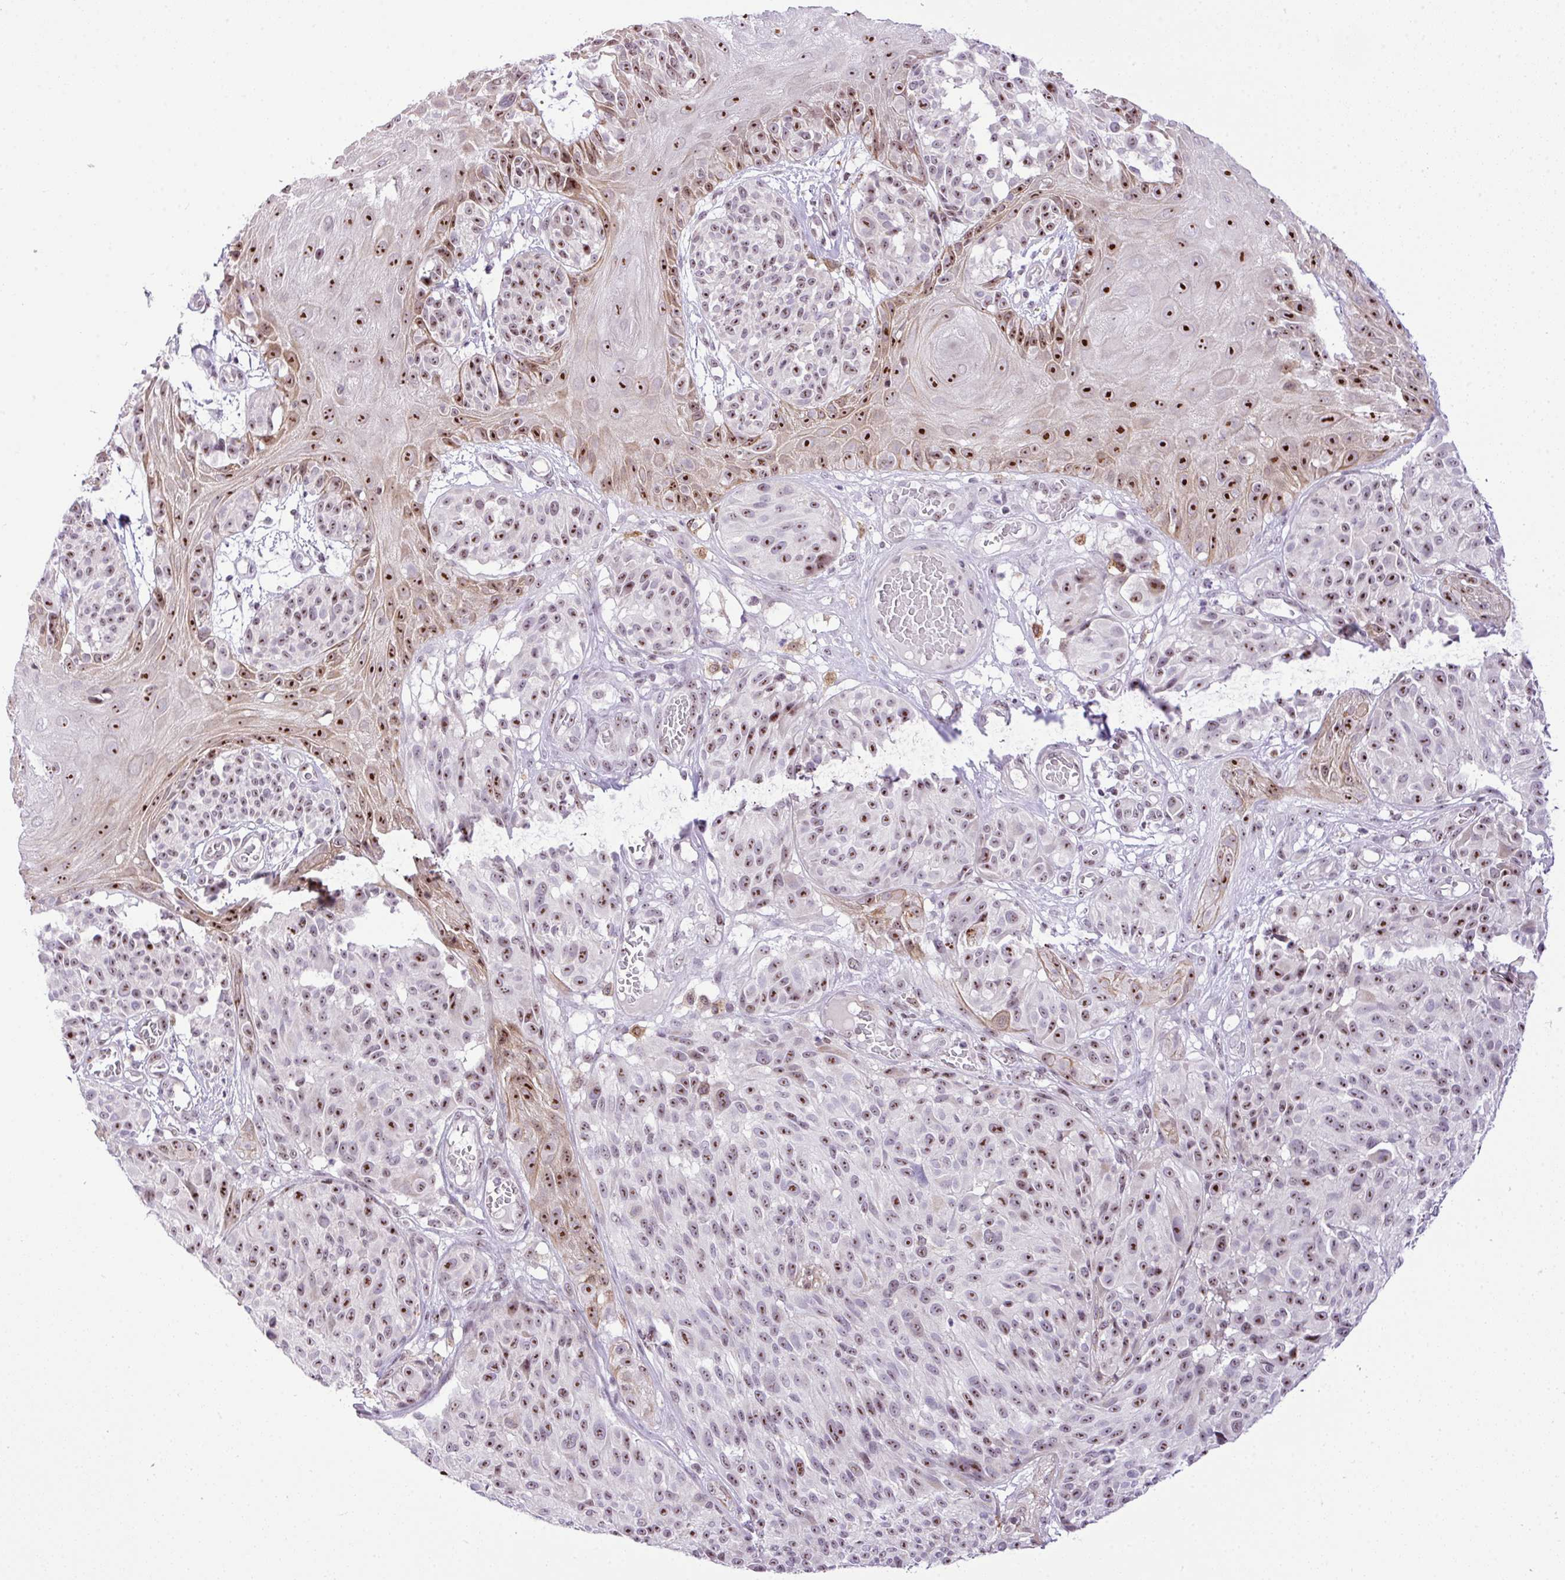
{"staining": {"intensity": "moderate", "quantity": ">75%", "location": "nuclear"}, "tissue": "melanoma", "cell_type": "Tumor cells", "image_type": "cancer", "snomed": [{"axis": "morphology", "description": "Malignant melanoma, NOS"}, {"axis": "topography", "description": "Skin"}], "caption": "There is medium levels of moderate nuclear staining in tumor cells of melanoma, as demonstrated by immunohistochemical staining (brown color).", "gene": "CCDC137", "patient": {"sex": "male", "age": 83}}